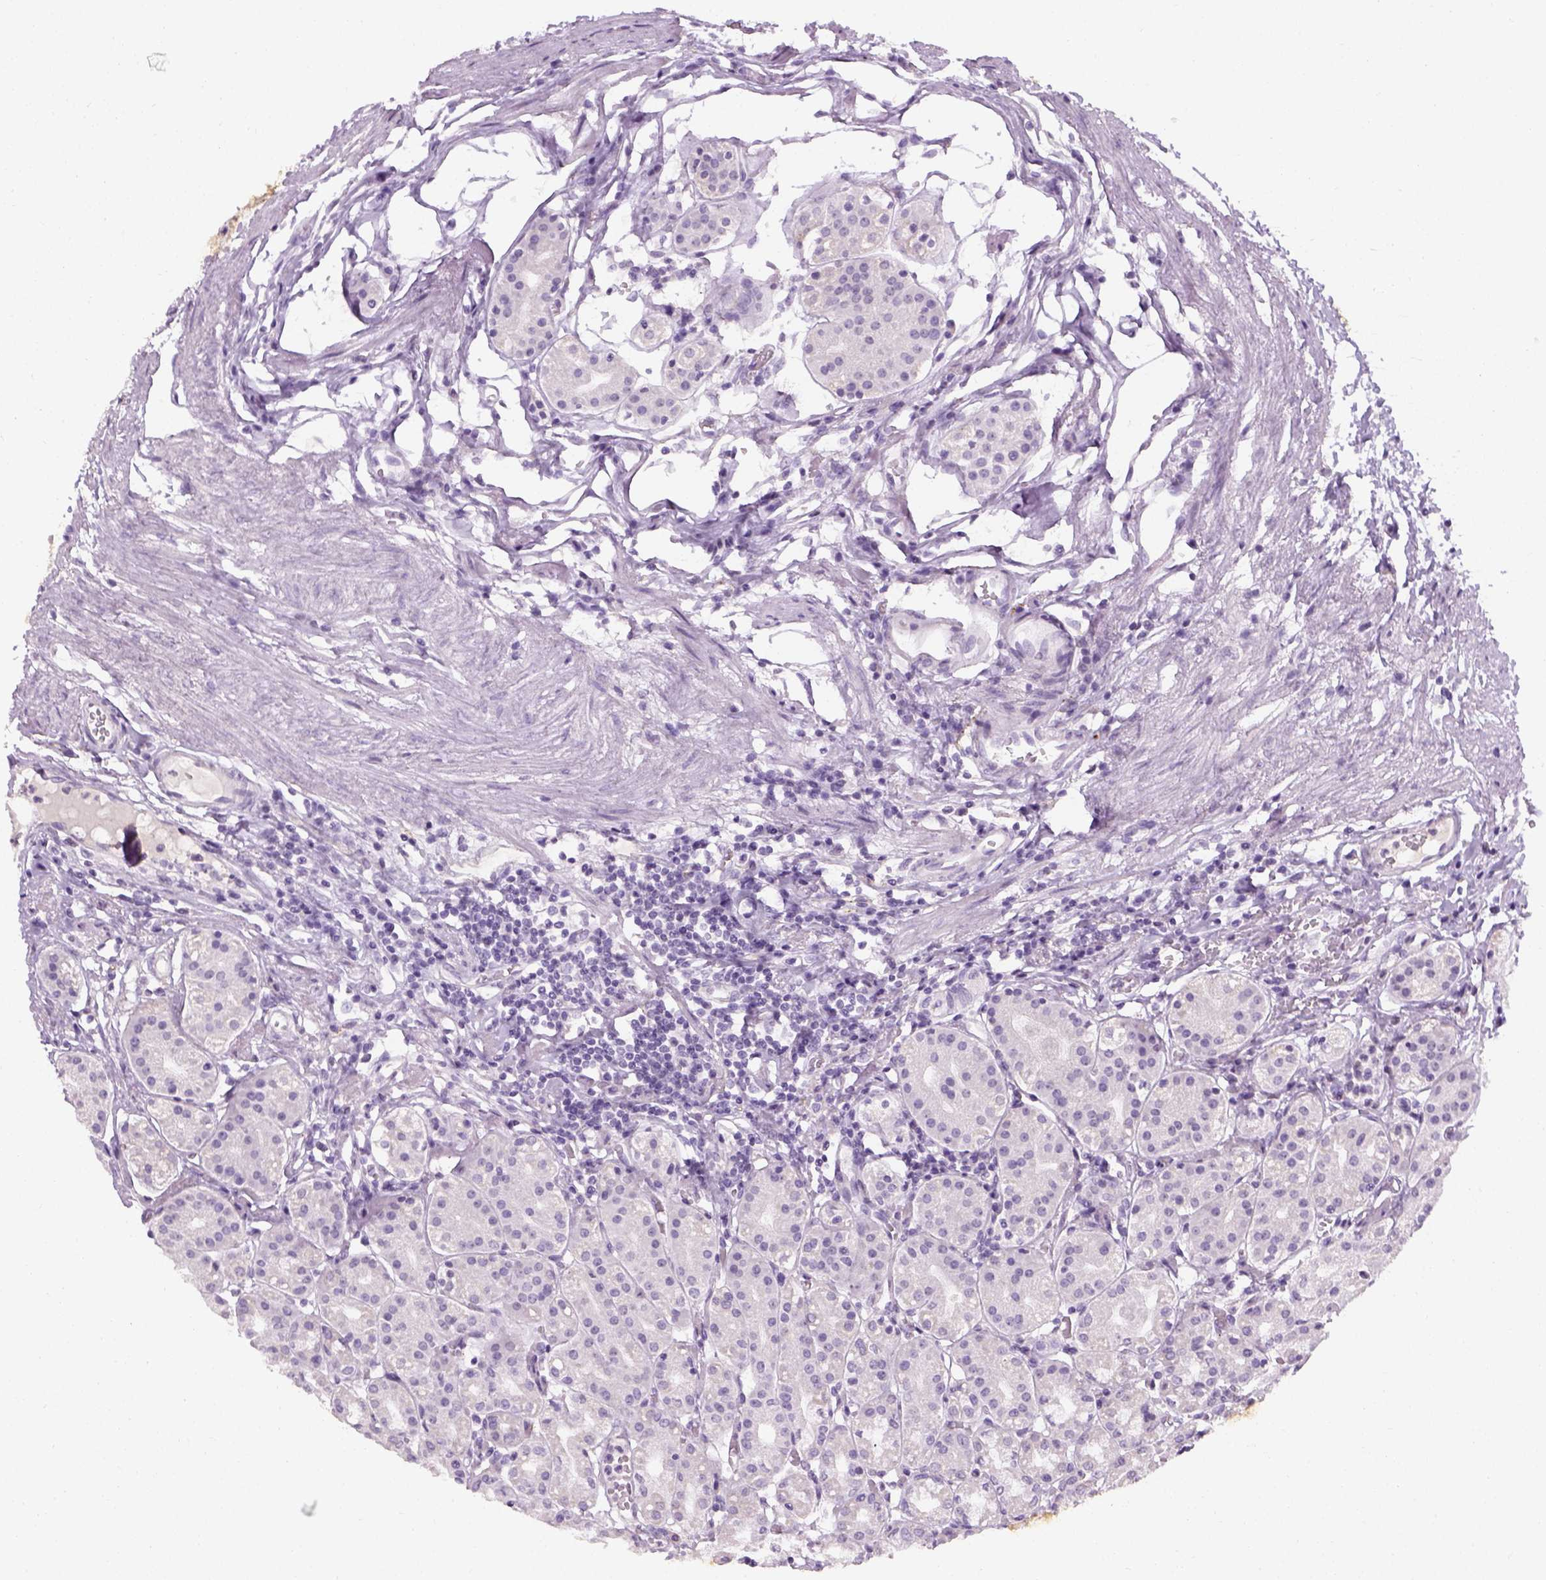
{"staining": {"intensity": "negative", "quantity": "none", "location": "none"}, "tissue": "stomach", "cell_type": "Glandular cells", "image_type": "normal", "snomed": [{"axis": "morphology", "description": "Normal tissue, NOS"}, {"axis": "topography", "description": "Skeletal muscle"}, {"axis": "topography", "description": "Stomach"}], "caption": "Normal stomach was stained to show a protein in brown. There is no significant expression in glandular cells. (IHC, brightfield microscopy, high magnification).", "gene": "TH", "patient": {"sex": "female", "age": 57}}